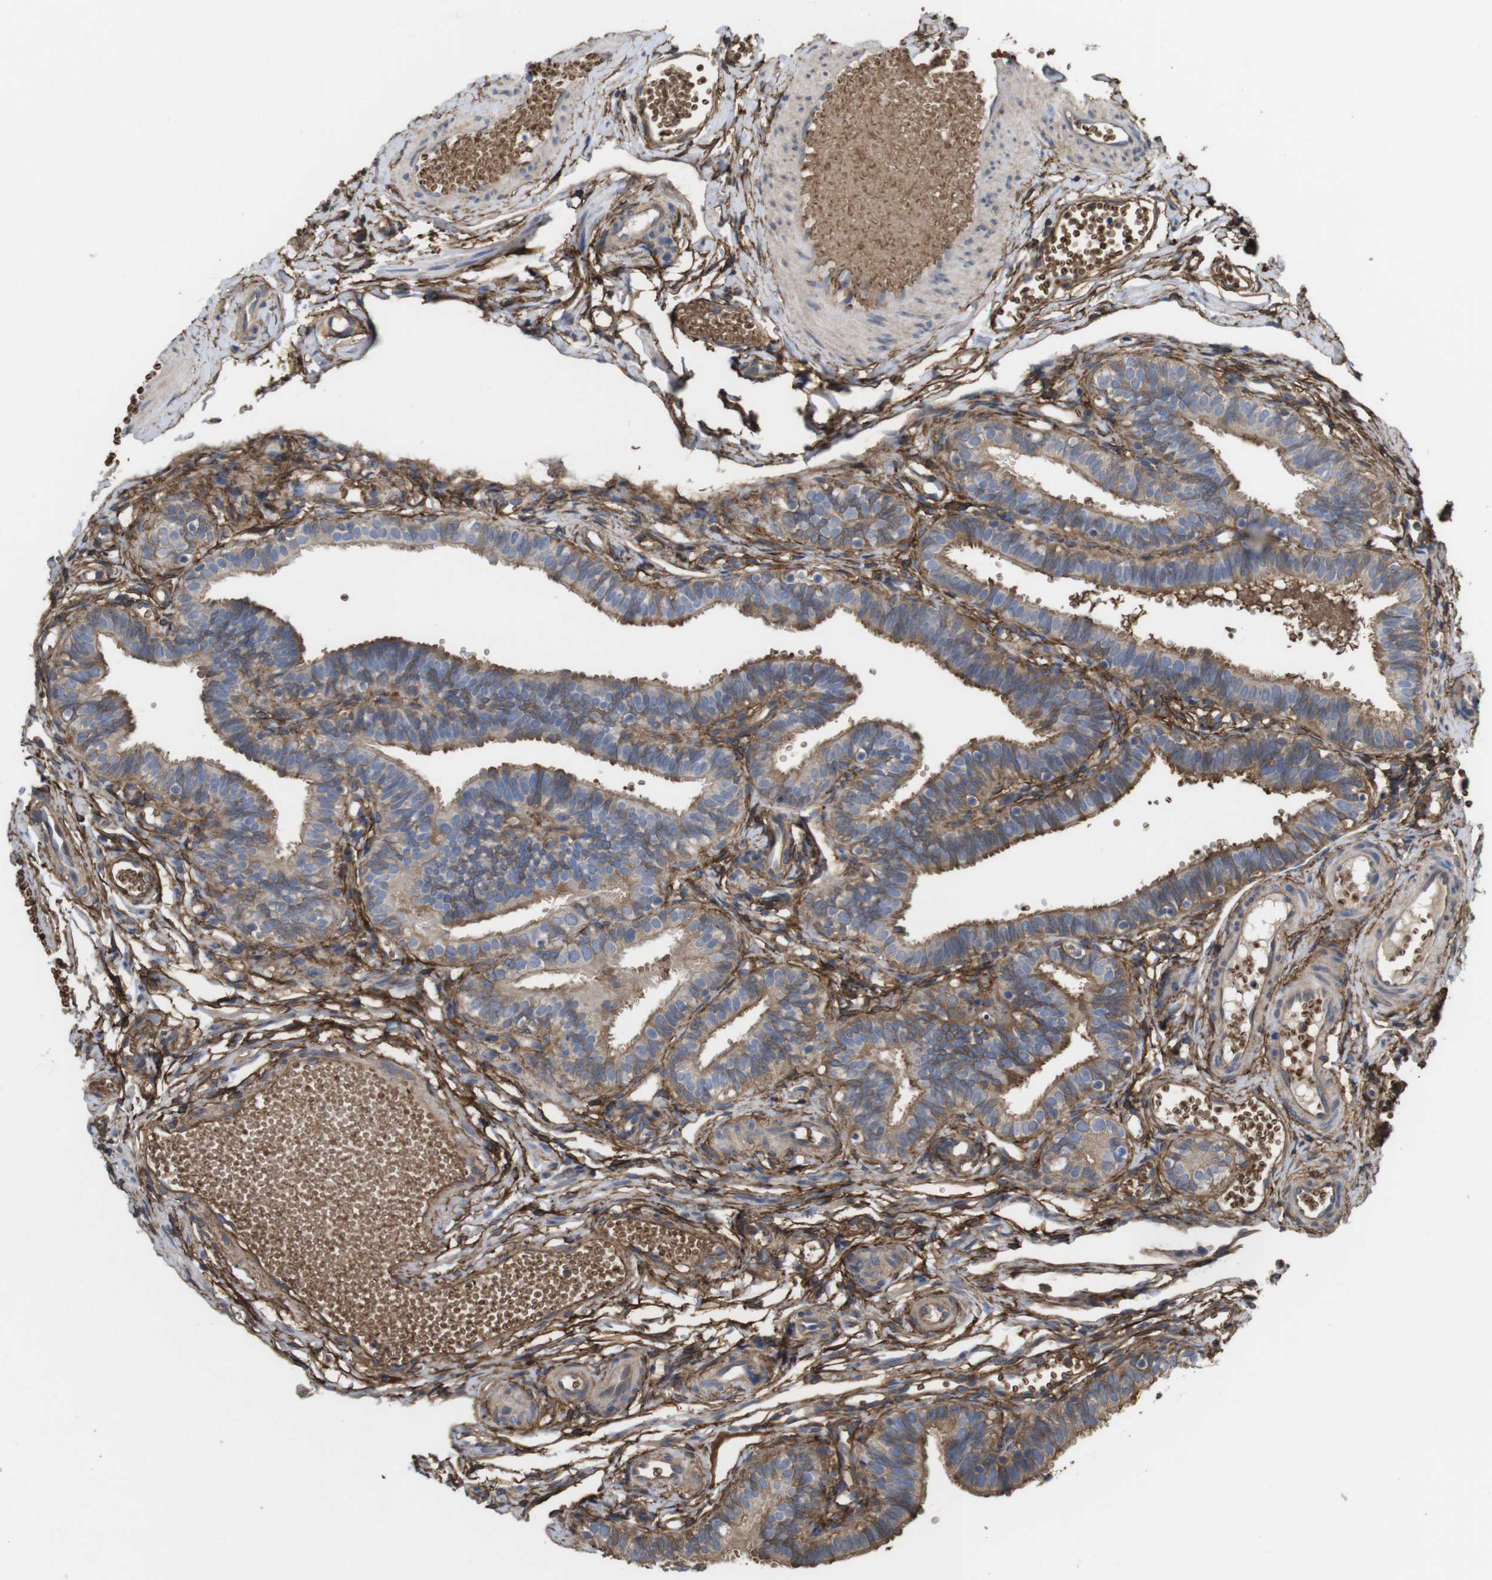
{"staining": {"intensity": "moderate", "quantity": ">75%", "location": "cytoplasmic/membranous"}, "tissue": "fallopian tube", "cell_type": "Glandular cells", "image_type": "normal", "snomed": [{"axis": "morphology", "description": "Normal tissue, NOS"}, {"axis": "topography", "description": "Fallopian tube"}, {"axis": "topography", "description": "Placenta"}], "caption": "Protein analysis of benign fallopian tube reveals moderate cytoplasmic/membranous staining in about >75% of glandular cells.", "gene": "CYBRD1", "patient": {"sex": "female", "age": 34}}